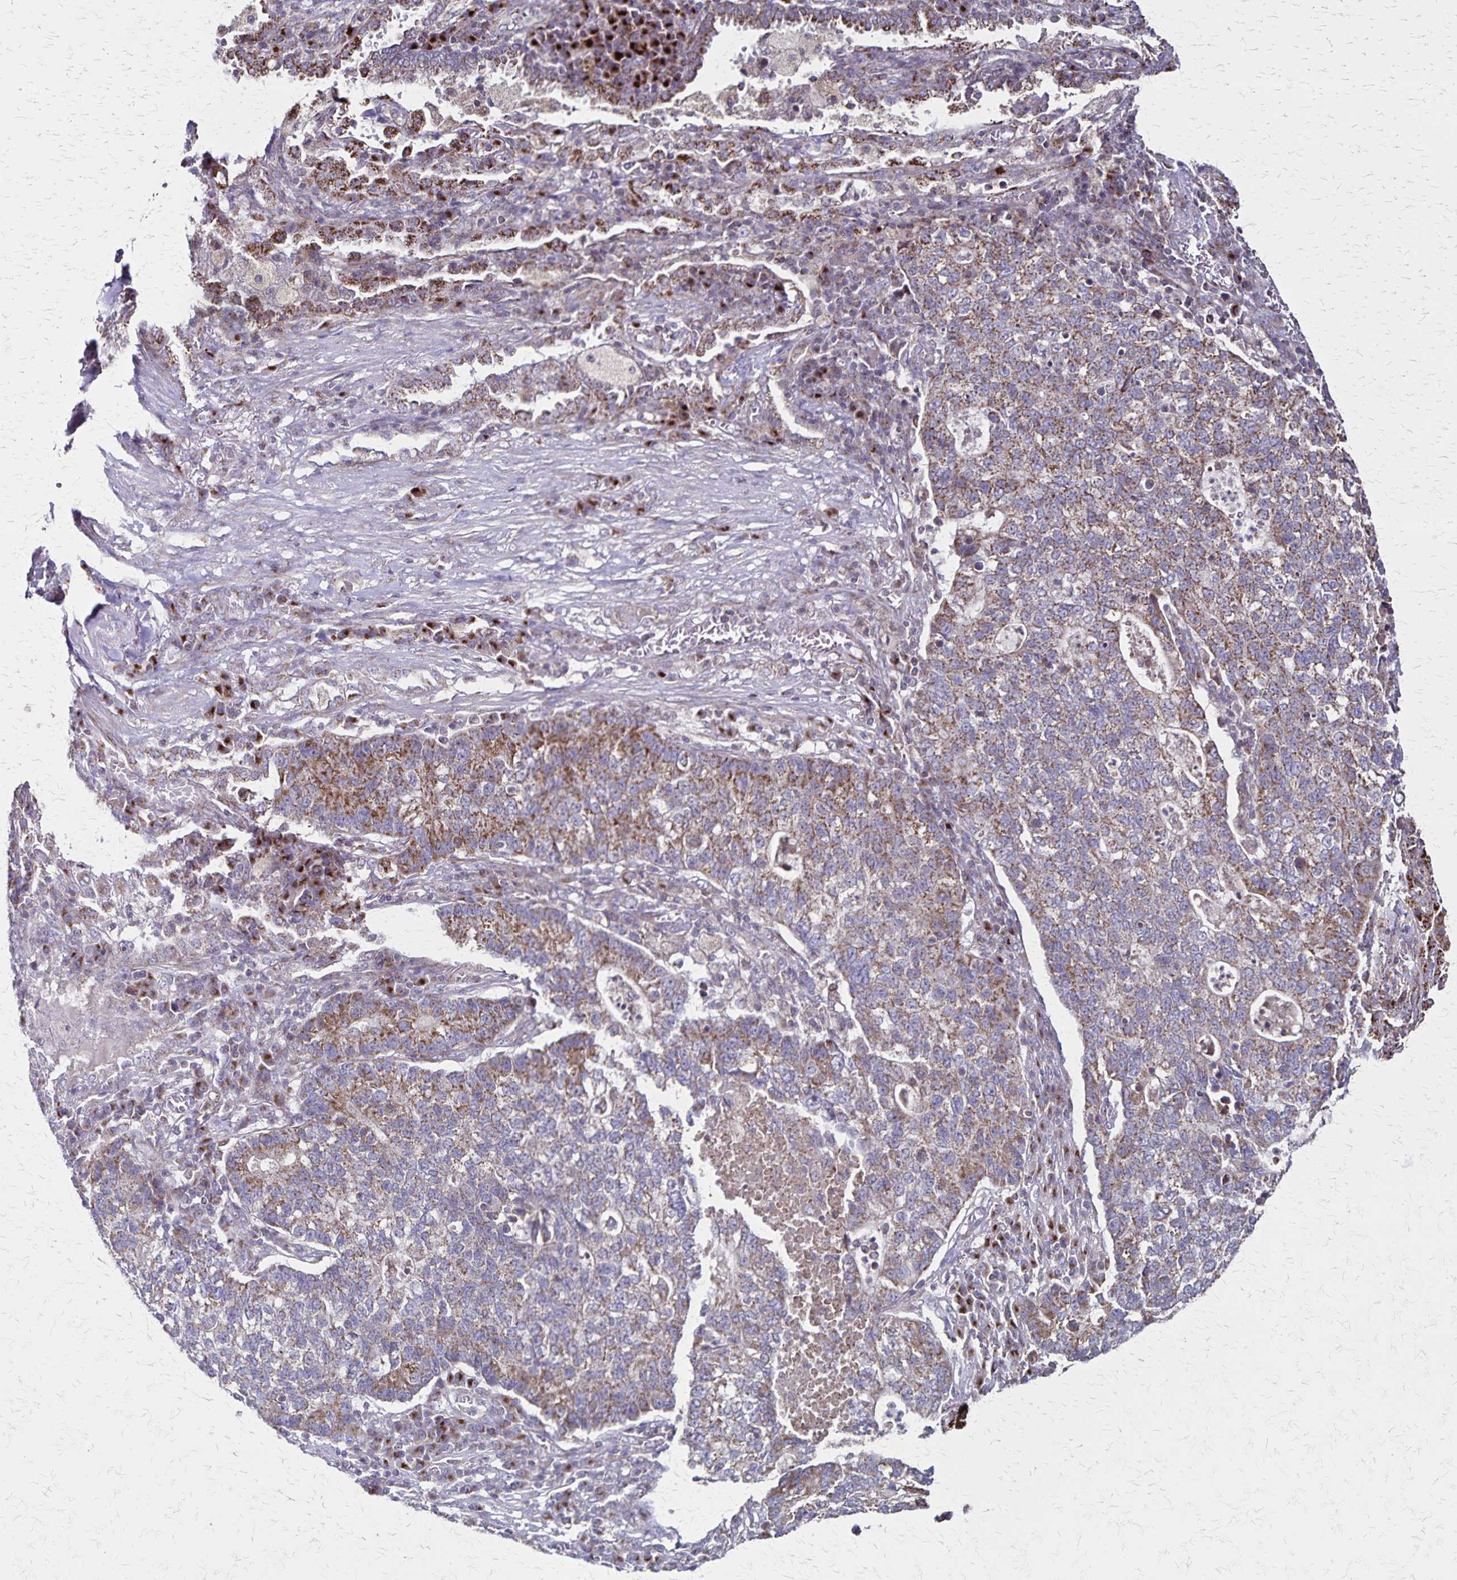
{"staining": {"intensity": "weak", "quantity": "25%-75%", "location": "cytoplasmic/membranous"}, "tissue": "lung cancer", "cell_type": "Tumor cells", "image_type": "cancer", "snomed": [{"axis": "morphology", "description": "Adenocarcinoma, NOS"}, {"axis": "topography", "description": "Lung"}], "caption": "This image displays lung cancer stained with immunohistochemistry to label a protein in brown. The cytoplasmic/membranous of tumor cells show weak positivity for the protein. Nuclei are counter-stained blue.", "gene": "NFS1", "patient": {"sex": "male", "age": 57}}